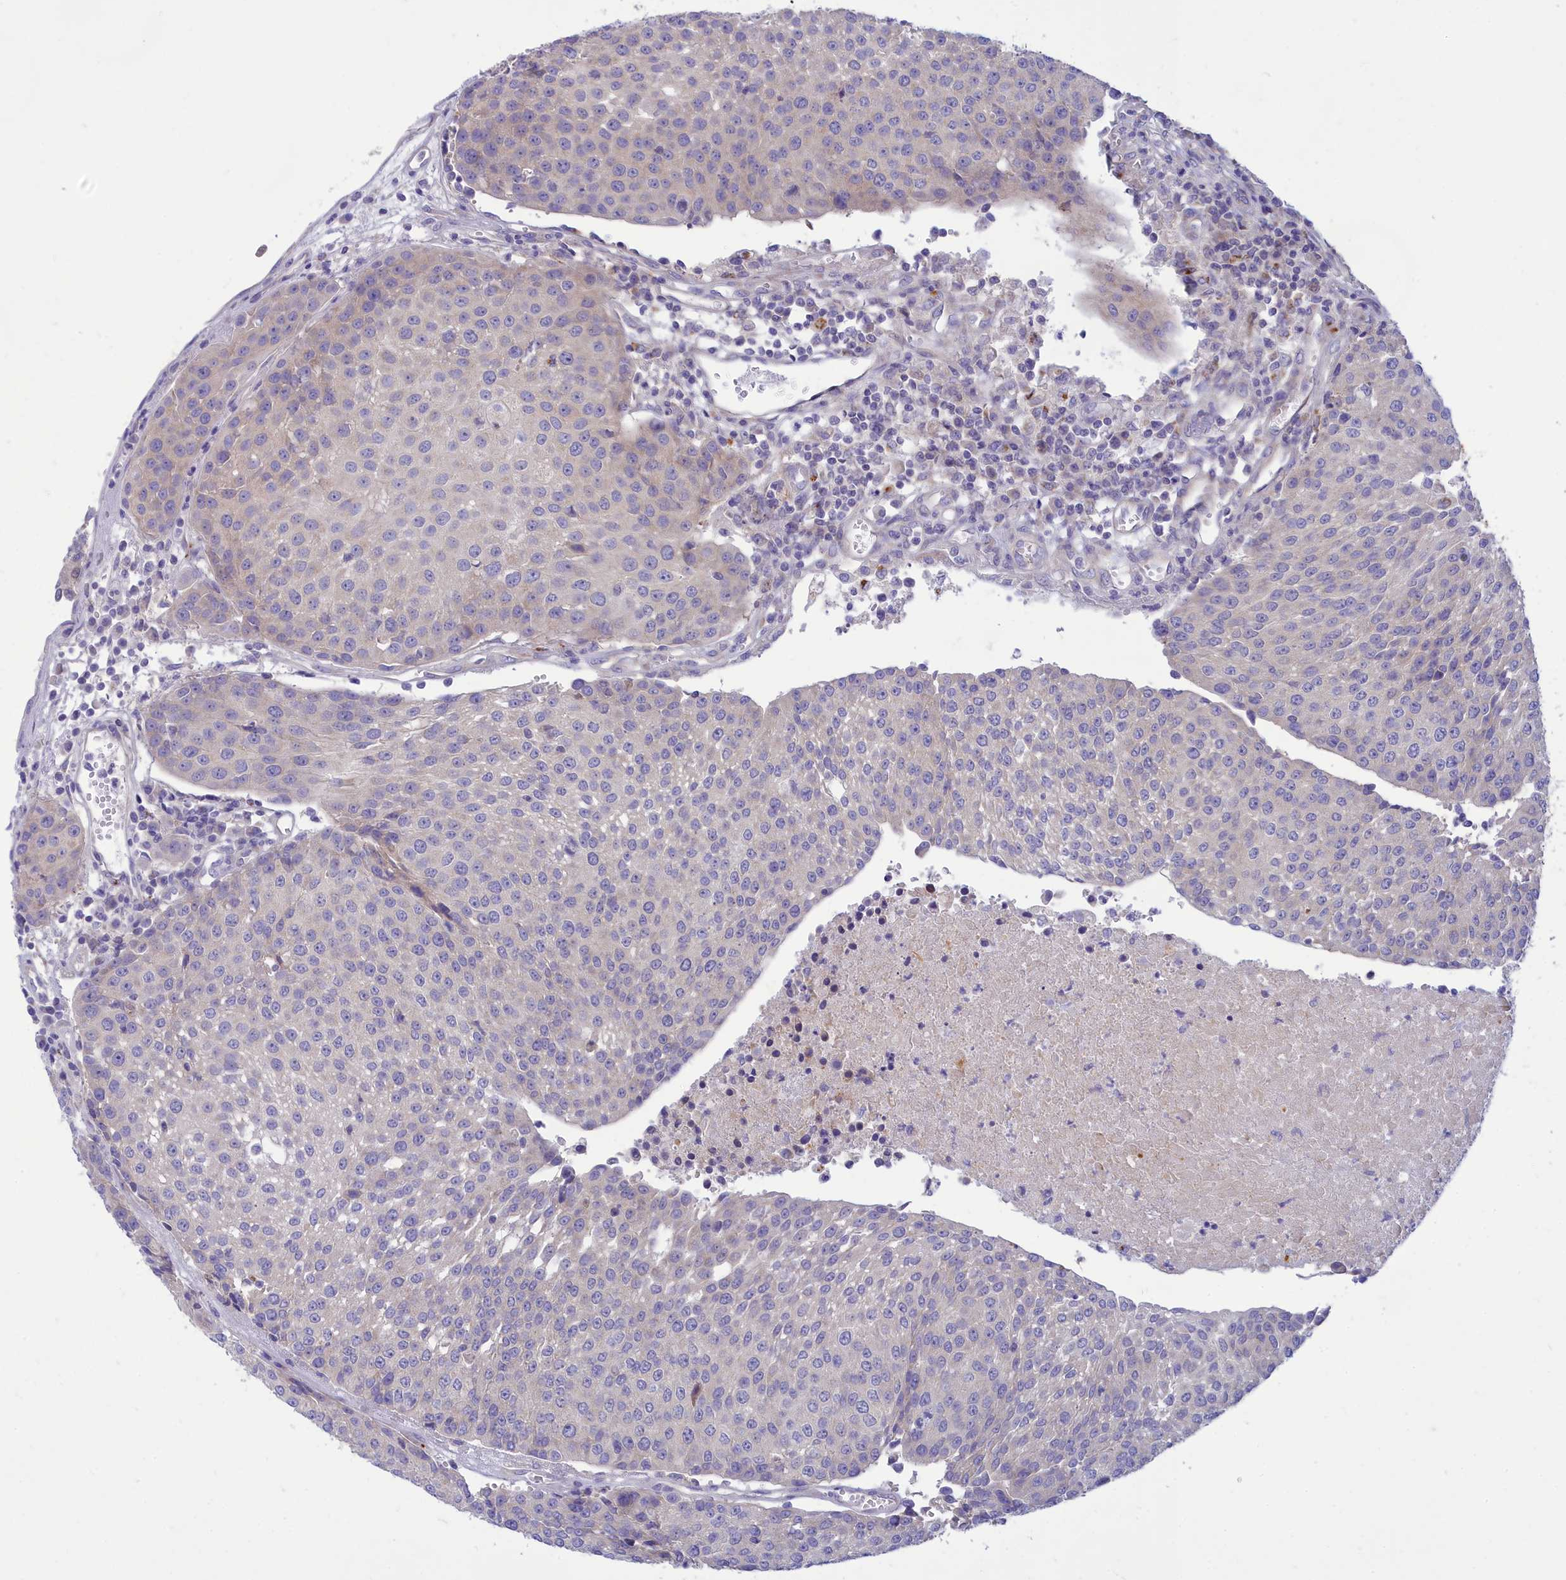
{"staining": {"intensity": "negative", "quantity": "none", "location": "none"}, "tissue": "urothelial cancer", "cell_type": "Tumor cells", "image_type": "cancer", "snomed": [{"axis": "morphology", "description": "Urothelial carcinoma, High grade"}, {"axis": "topography", "description": "Urinary bladder"}], "caption": "Immunohistochemical staining of urothelial cancer shows no significant expression in tumor cells.", "gene": "TMEM30B", "patient": {"sex": "female", "age": 85}}